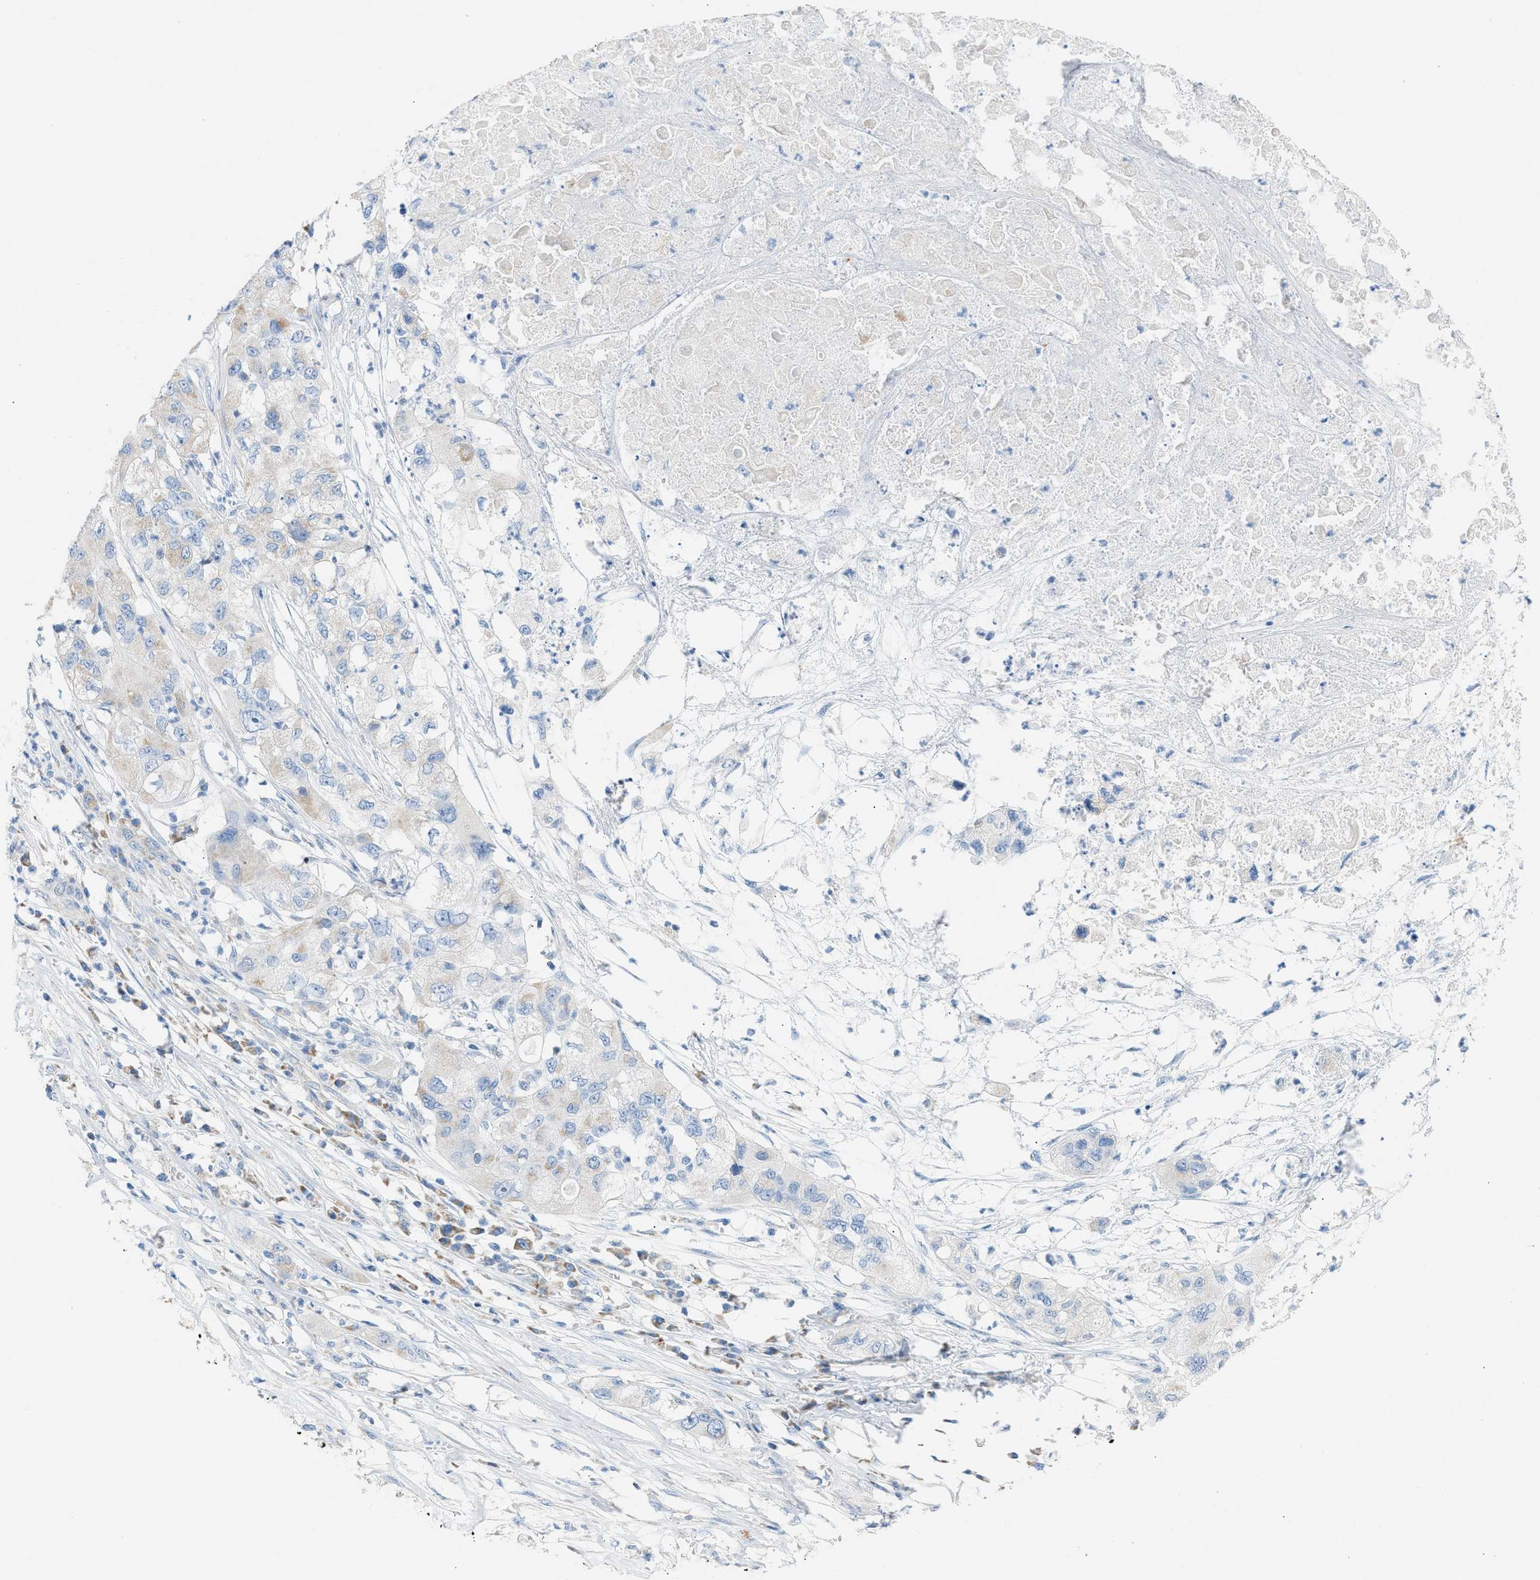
{"staining": {"intensity": "weak", "quantity": "<25%", "location": "cytoplasmic/membranous"}, "tissue": "pancreatic cancer", "cell_type": "Tumor cells", "image_type": "cancer", "snomed": [{"axis": "morphology", "description": "Adenocarcinoma, NOS"}, {"axis": "topography", "description": "Pancreas"}], "caption": "High power microscopy histopathology image of an immunohistochemistry (IHC) histopathology image of pancreatic adenocarcinoma, revealing no significant expression in tumor cells. (Stains: DAB (3,3'-diaminobenzidine) immunohistochemistry with hematoxylin counter stain, Microscopy: brightfield microscopy at high magnification).", "gene": "NDUFS8", "patient": {"sex": "female", "age": 78}}